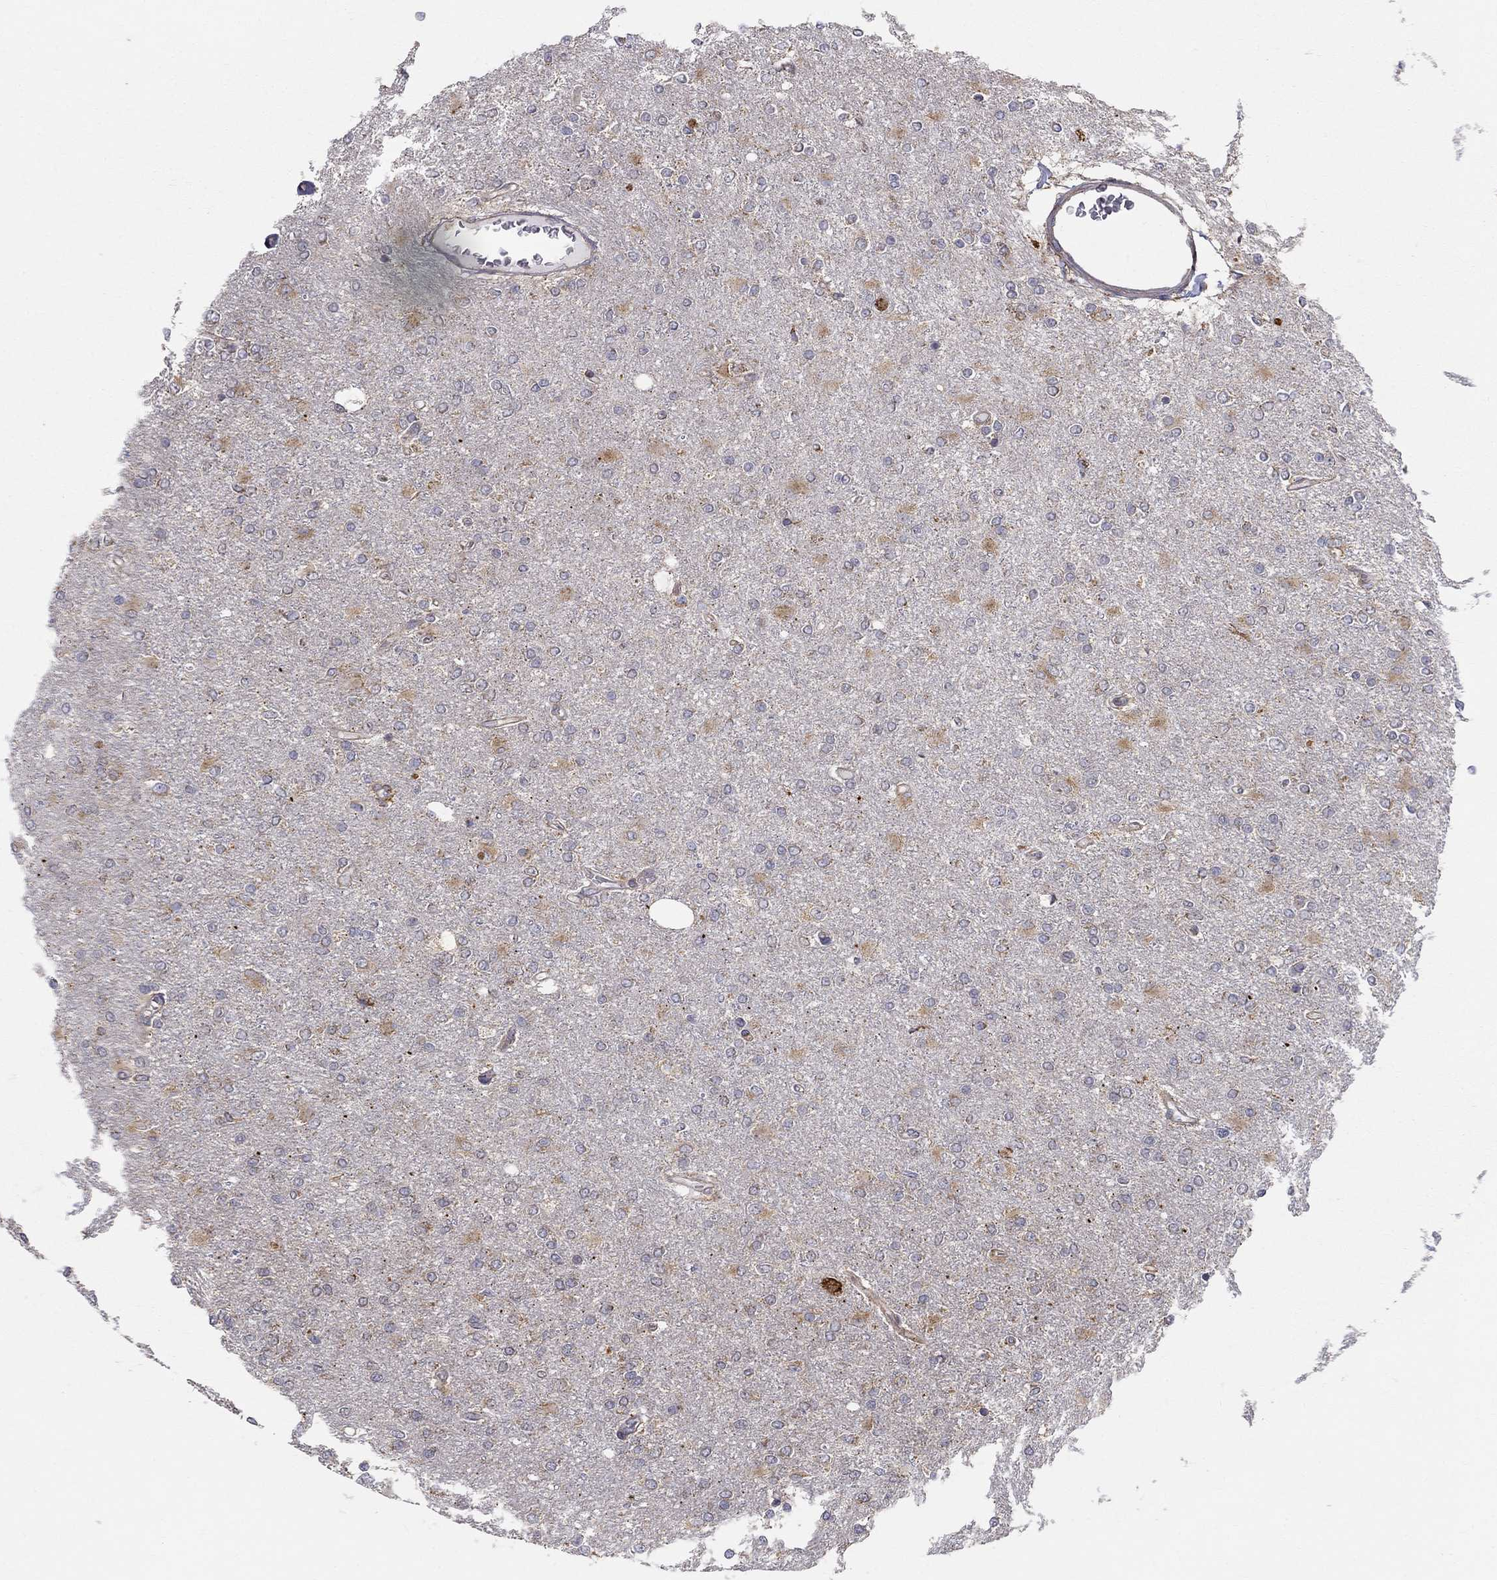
{"staining": {"intensity": "negative", "quantity": "none", "location": "none"}, "tissue": "glioma", "cell_type": "Tumor cells", "image_type": "cancer", "snomed": [{"axis": "morphology", "description": "Glioma, malignant, High grade"}, {"axis": "topography", "description": "Cerebral cortex"}], "caption": "A histopathology image of human malignant glioma (high-grade) is negative for staining in tumor cells.", "gene": "PRDX4", "patient": {"sex": "male", "age": 70}}